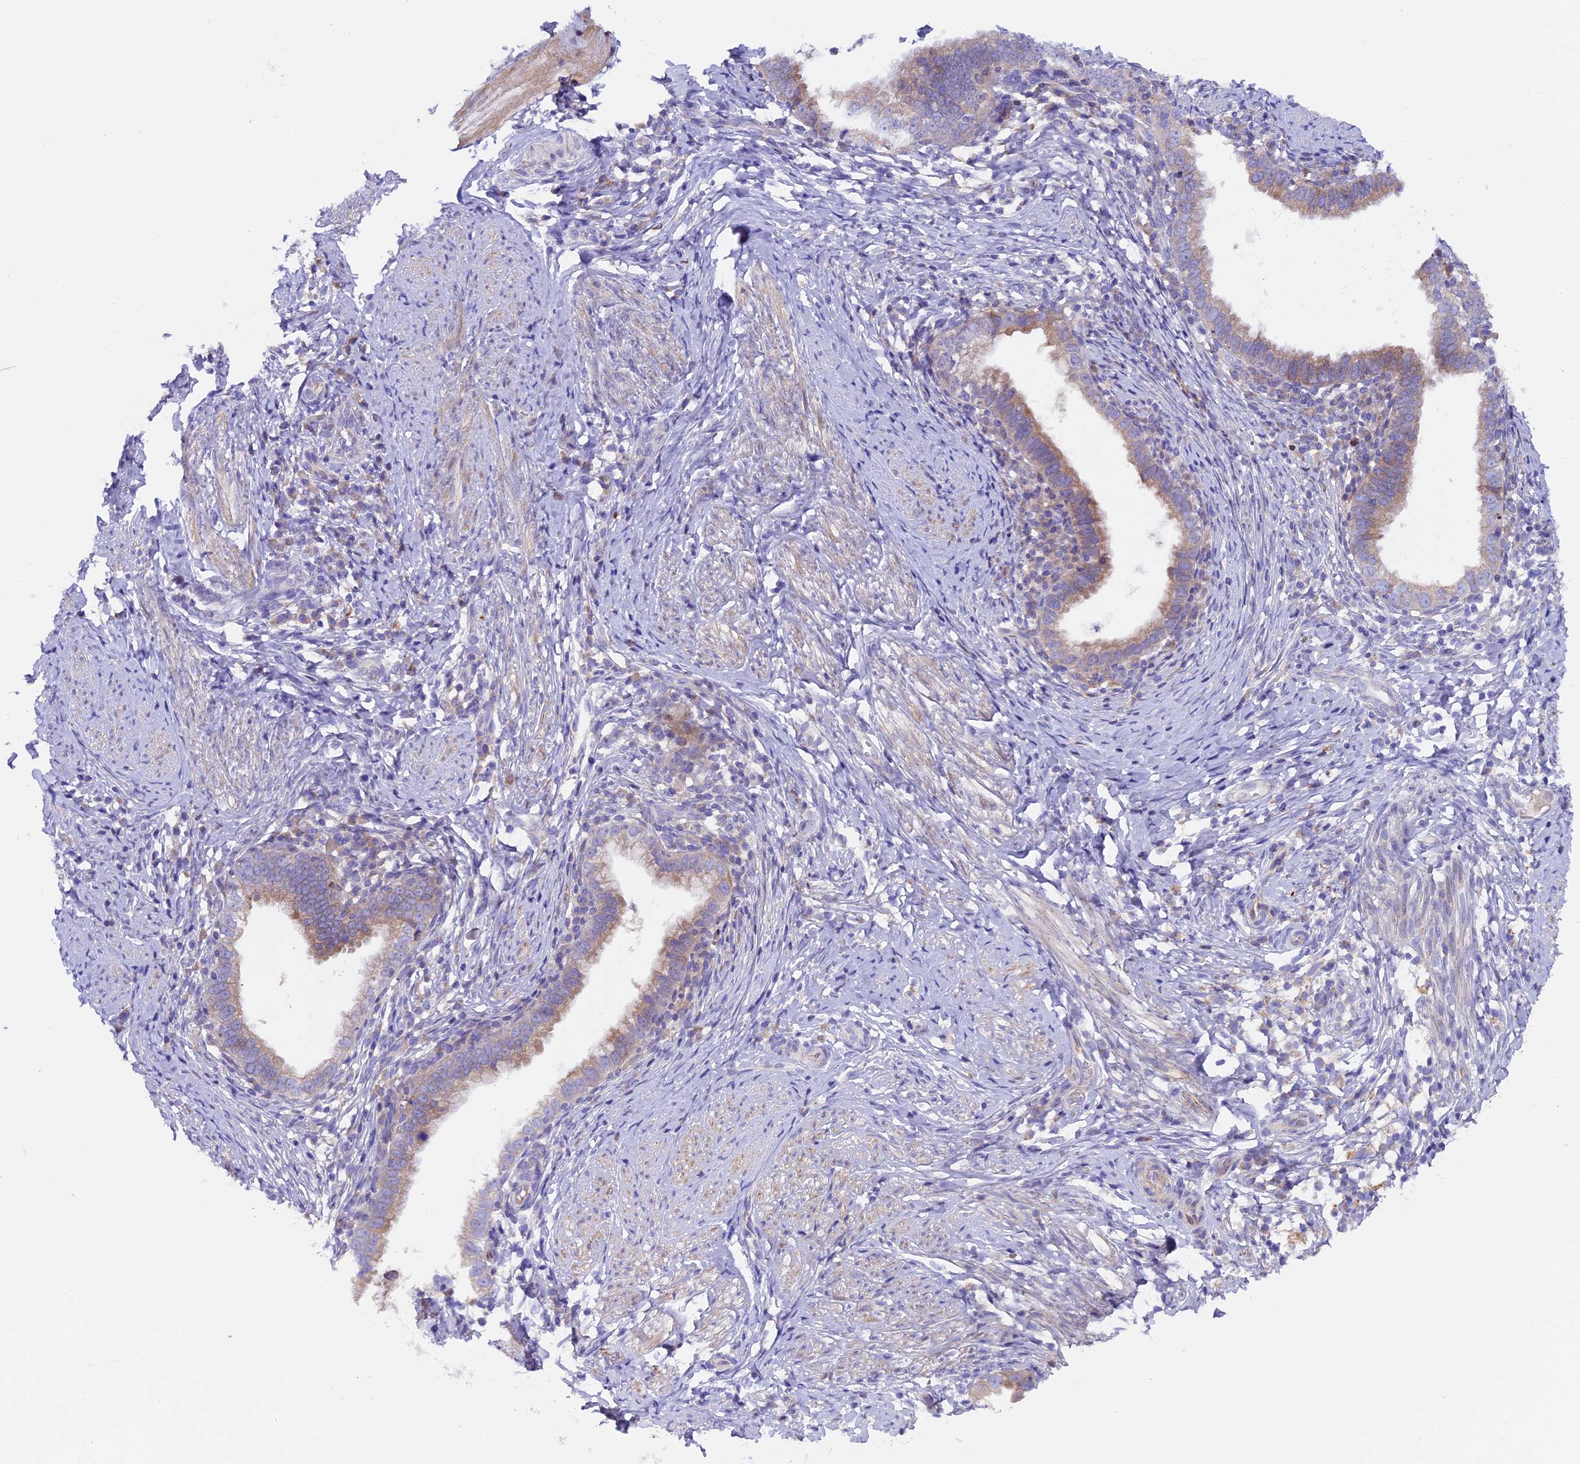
{"staining": {"intensity": "weak", "quantity": "25%-75%", "location": "cytoplasmic/membranous"}, "tissue": "cervical cancer", "cell_type": "Tumor cells", "image_type": "cancer", "snomed": [{"axis": "morphology", "description": "Adenocarcinoma, NOS"}, {"axis": "topography", "description": "Cervix"}], "caption": "Brown immunohistochemical staining in human cervical cancer (adenocarcinoma) shows weak cytoplasmic/membranous staining in approximately 25%-75% of tumor cells.", "gene": "PIGU", "patient": {"sex": "female", "age": 36}}